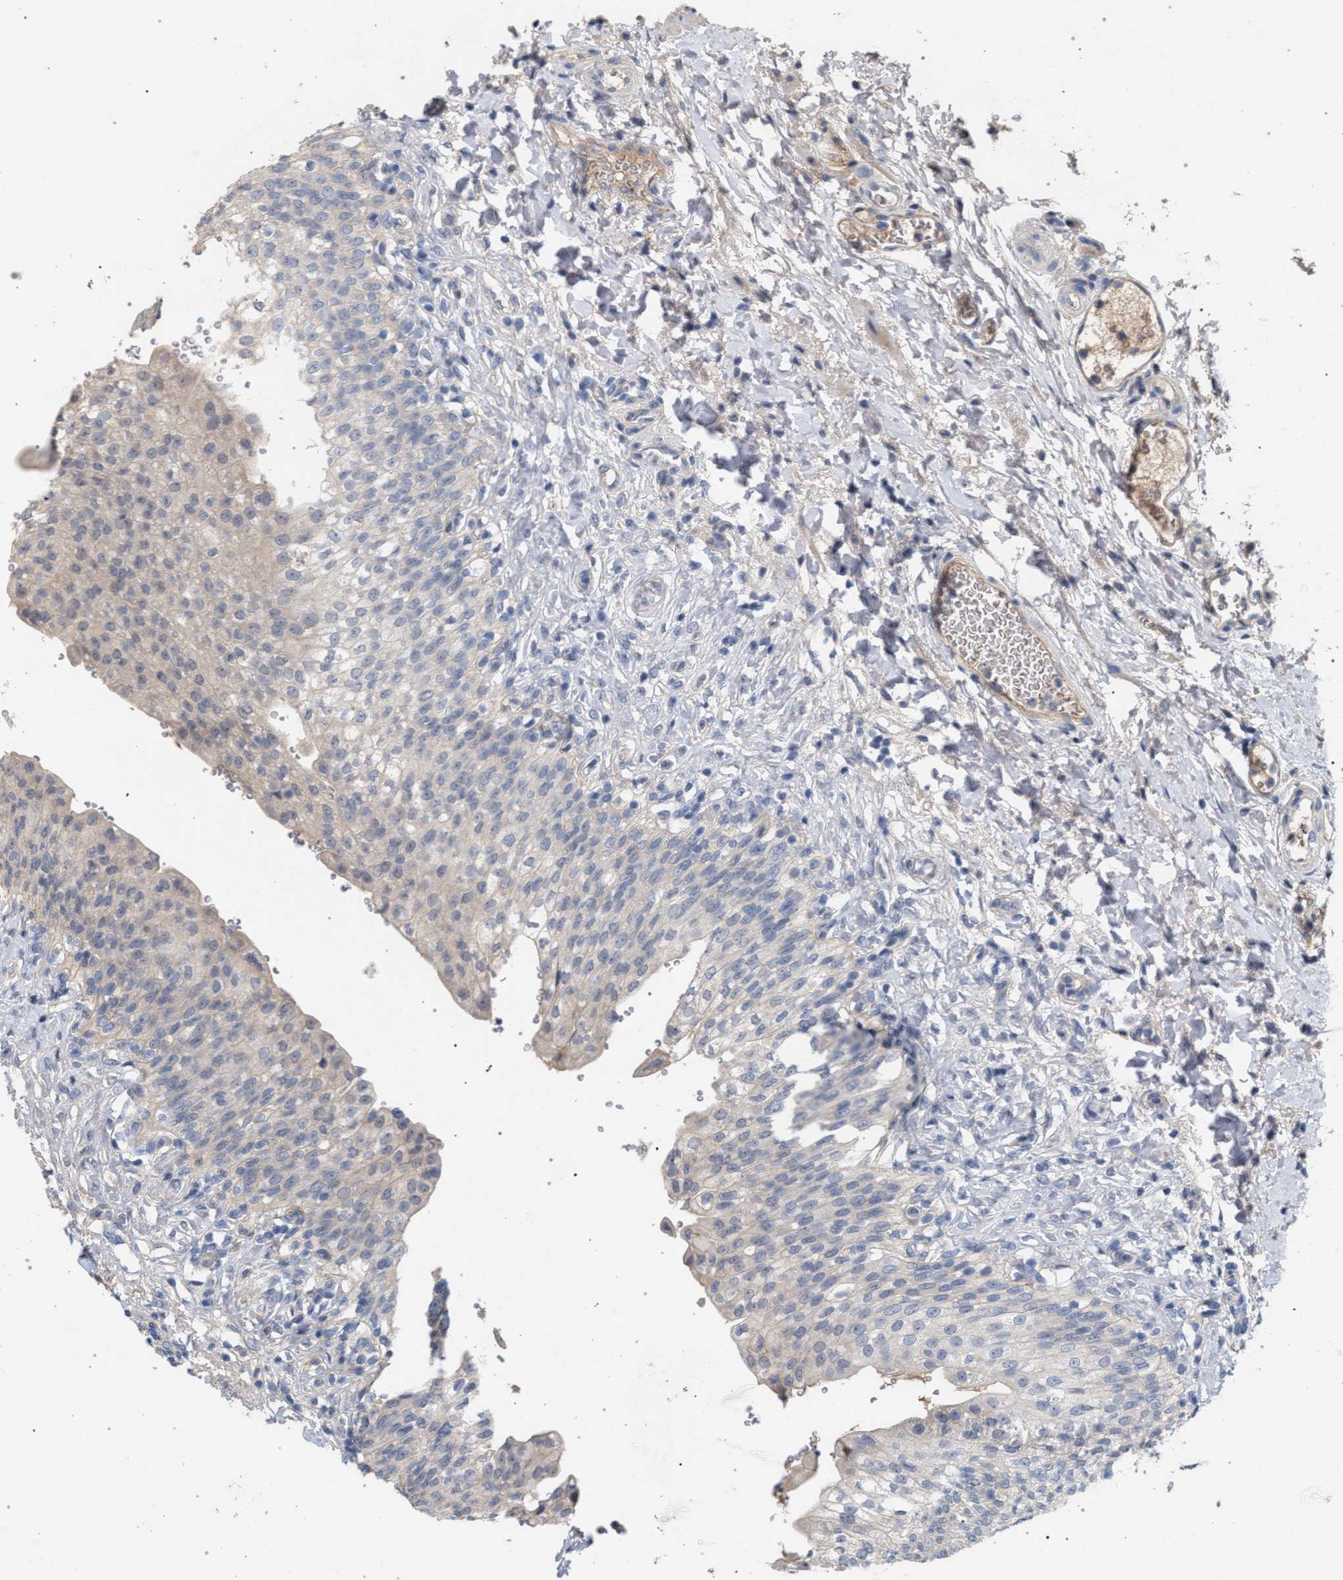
{"staining": {"intensity": "moderate", "quantity": "25%-75%", "location": "cytoplasmic/membranous"}, "tissue": "urinary bladder", "cell_type": "Urothelial cells", "image_type": "normal", "snomed": [{"axis": "morphology", "description": "Urothelial carcinoma, High grade"}, {"axis": "topography", "description": "Urinary bladder"}], "caption": "Urinary bladder stained with immunohistochemistry exhibits moderate cytoplasmic/membranous positivity in approximately 25%-75% of urothelial cells.", "gene": "MAMDC2", "patient": {"sex": "male", "age": 46}}